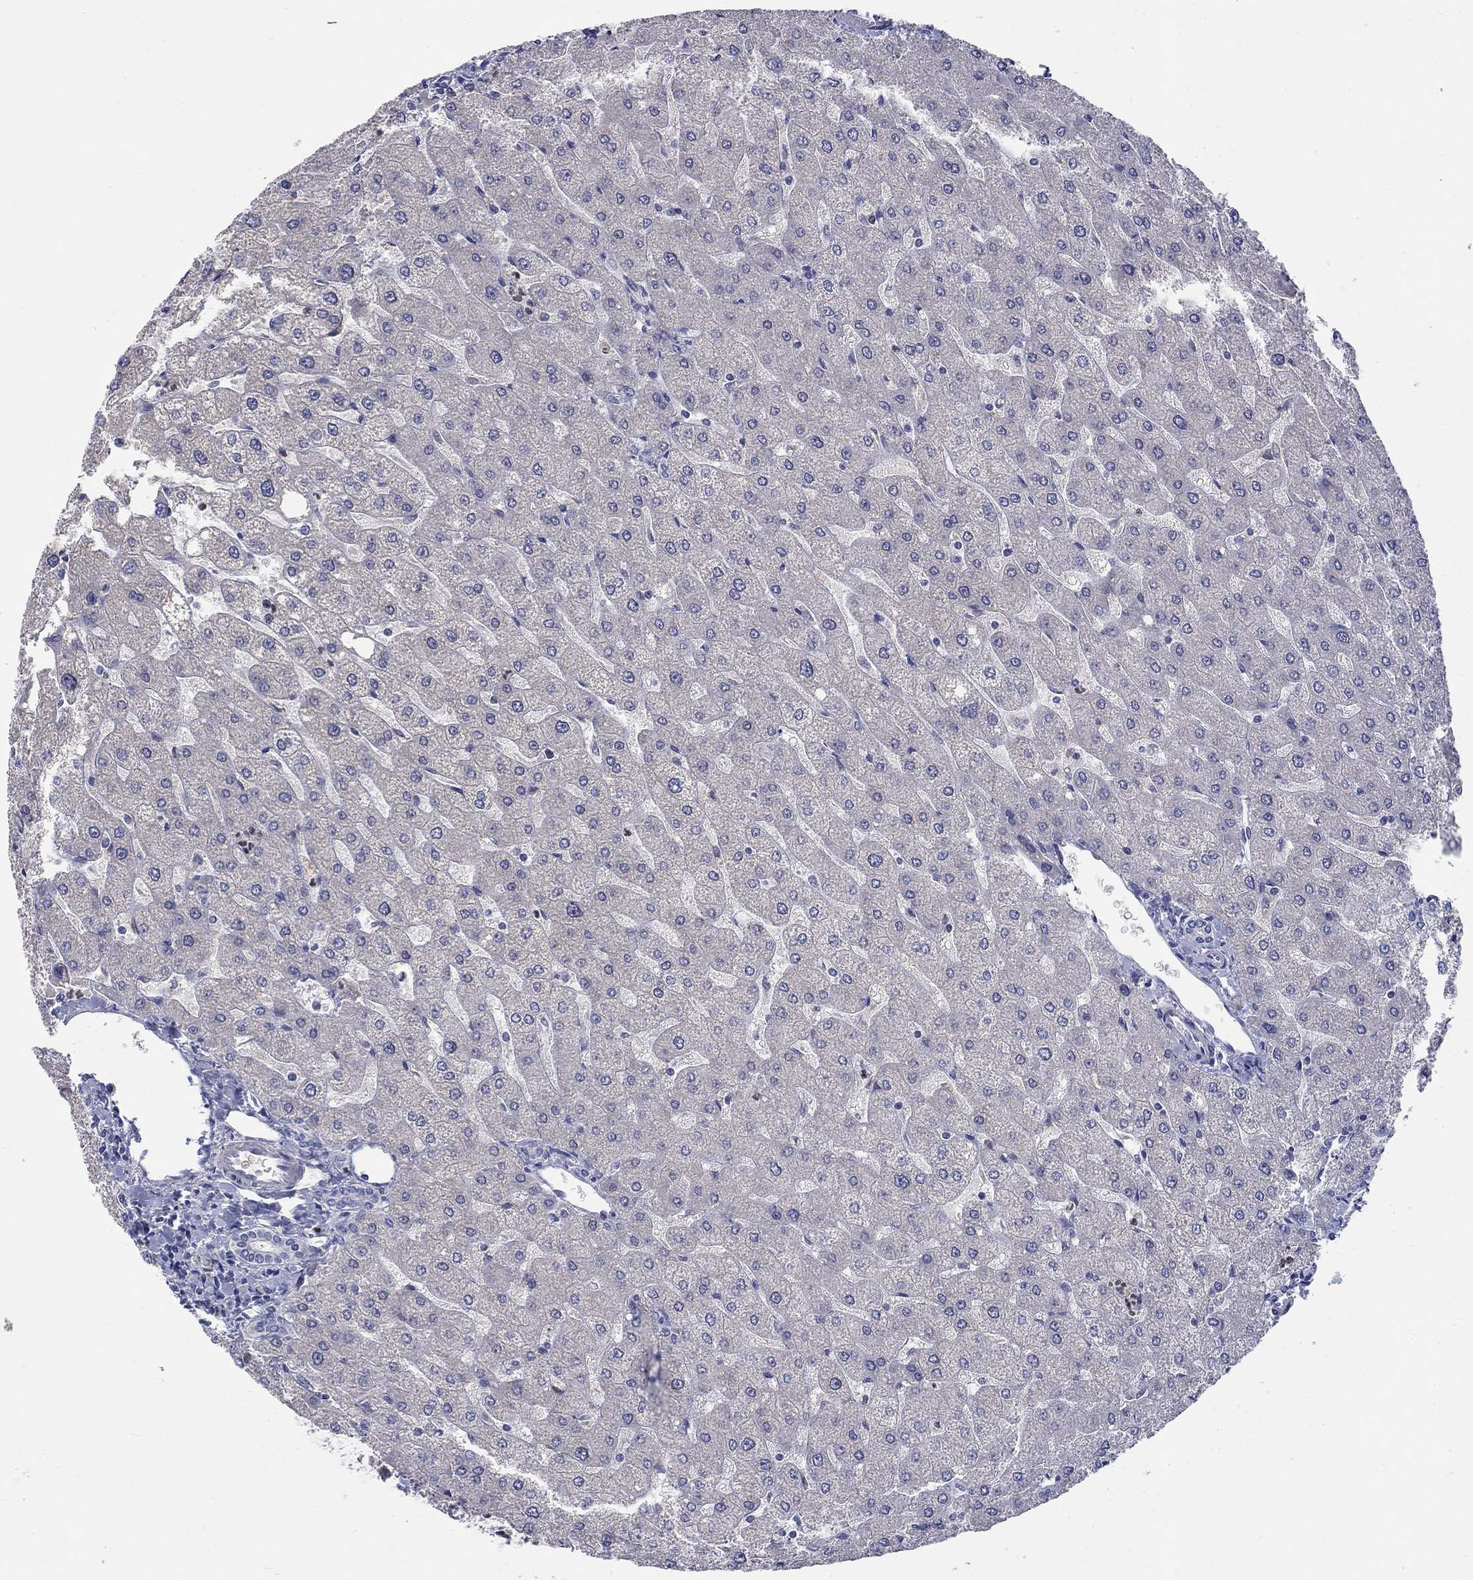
{"staining": {"intensity": "negative", "quantity": "none", "location": "none"}, "tissue": "liver", "cell_type": "Cholangiocytes", "image_type": "normal", "snomed": [{"axis": "morphology", "description": "Normal tissue, NOS"}, {"axis": "topography", "description": "Liver"}], "caption": "This is a photomicrograph of immunohistochemistry staining of benign liver, which shows no positivity in cholangiocytes.", "gene": "ABCA4", "patient": {"sex": "male", "age": 67}}